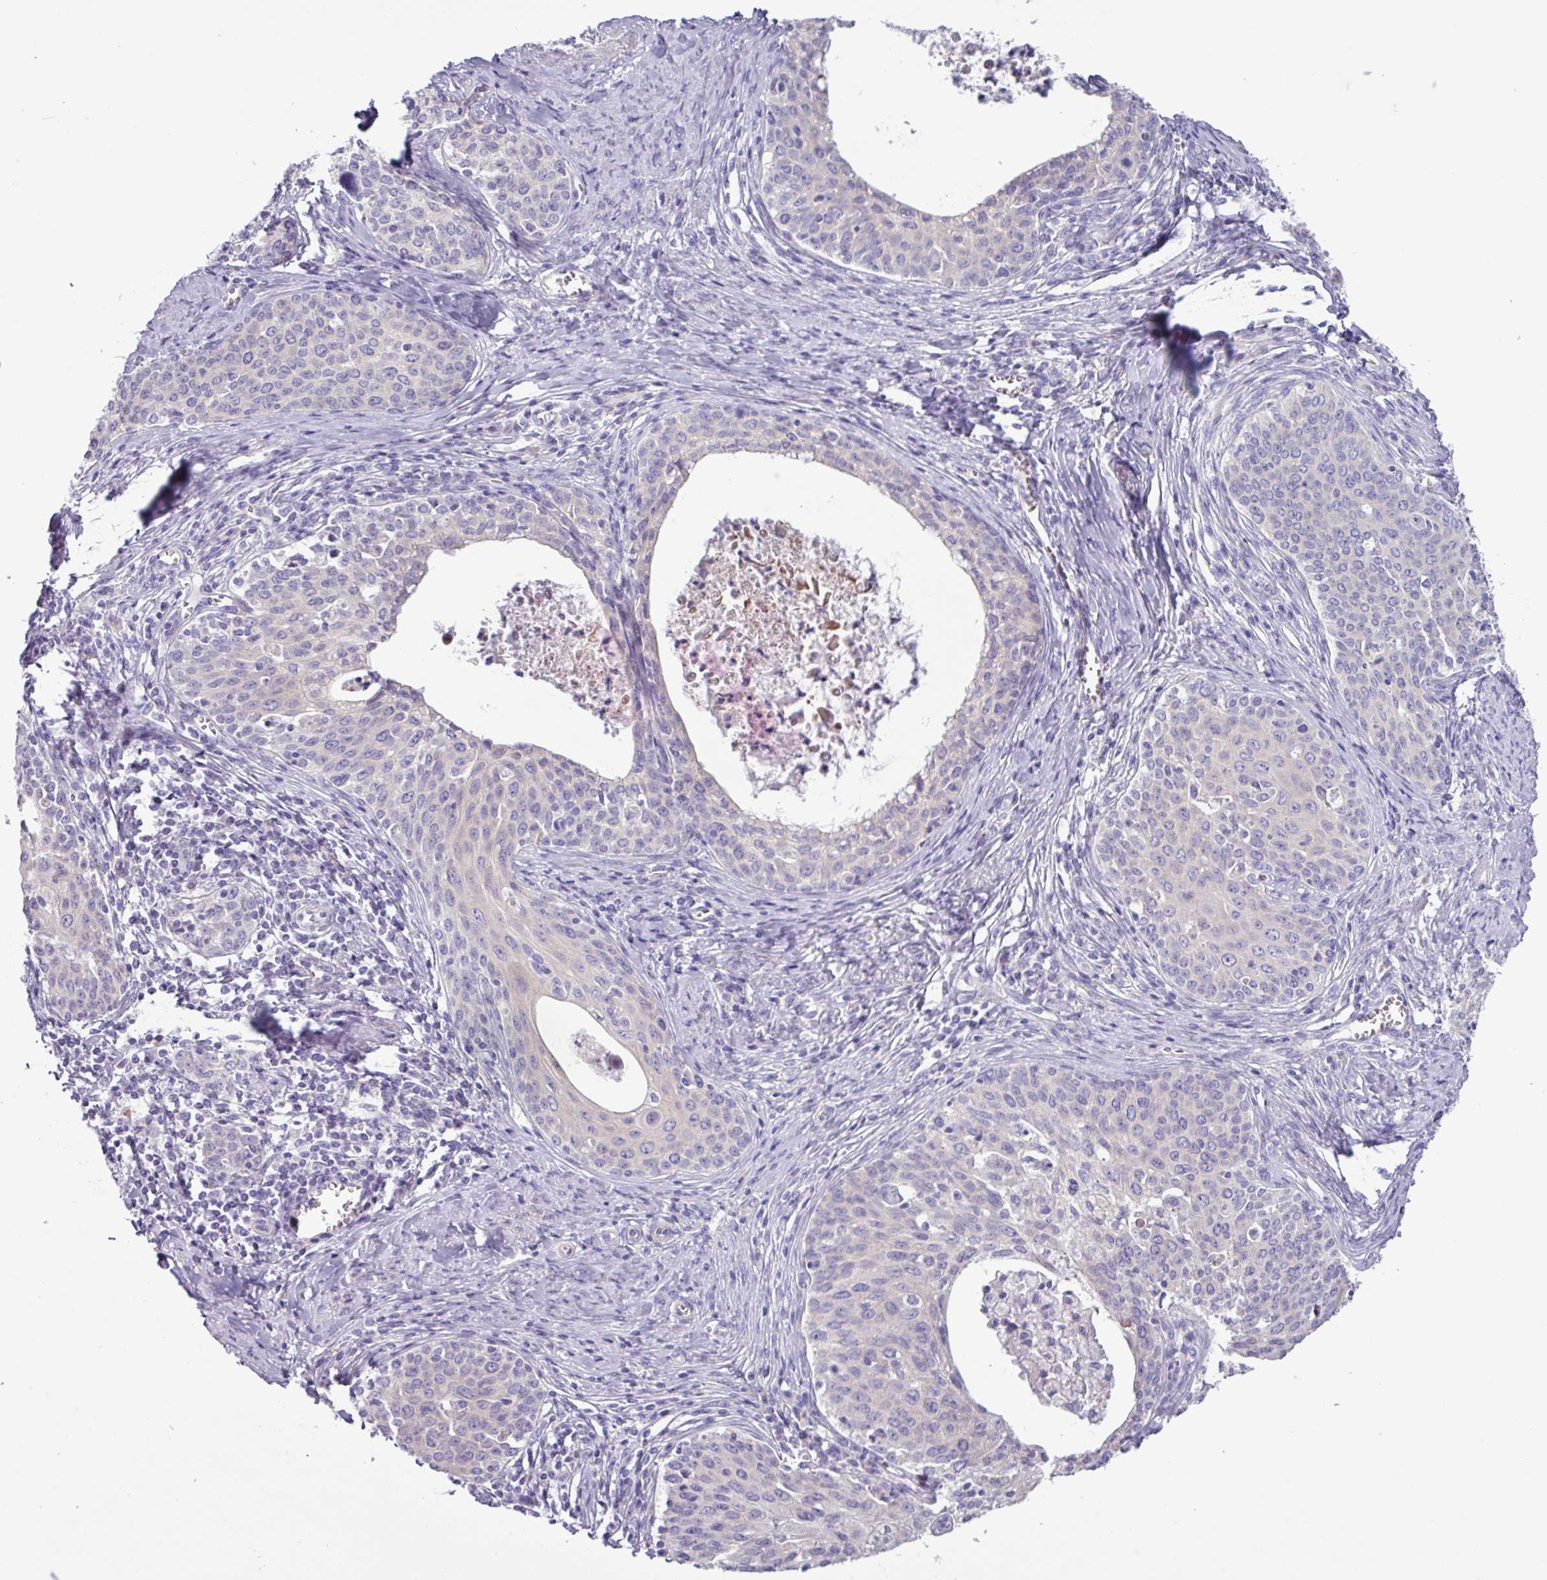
{"staining": {"intensity": "negative", "quantity": "none", "location": "none"}, "tissue": "cervical cancer", "cell_type": "Tumor cells", "image_type": "cancer", "snomed": [{"axis": "morphology", "description": "Squamous cell carcinoma, NOS"}, {"axis": "morphology", "description": "Adenocarcinoma, NOS"}, {"axis": "topography", "description": "Cervix"}], "caption": "Cervical cancer was stained to show a protein in brown. There is no significant positivity in tumor cells.", "gene": "RGS16", "patient": {"sex": "female", "age": 52}}